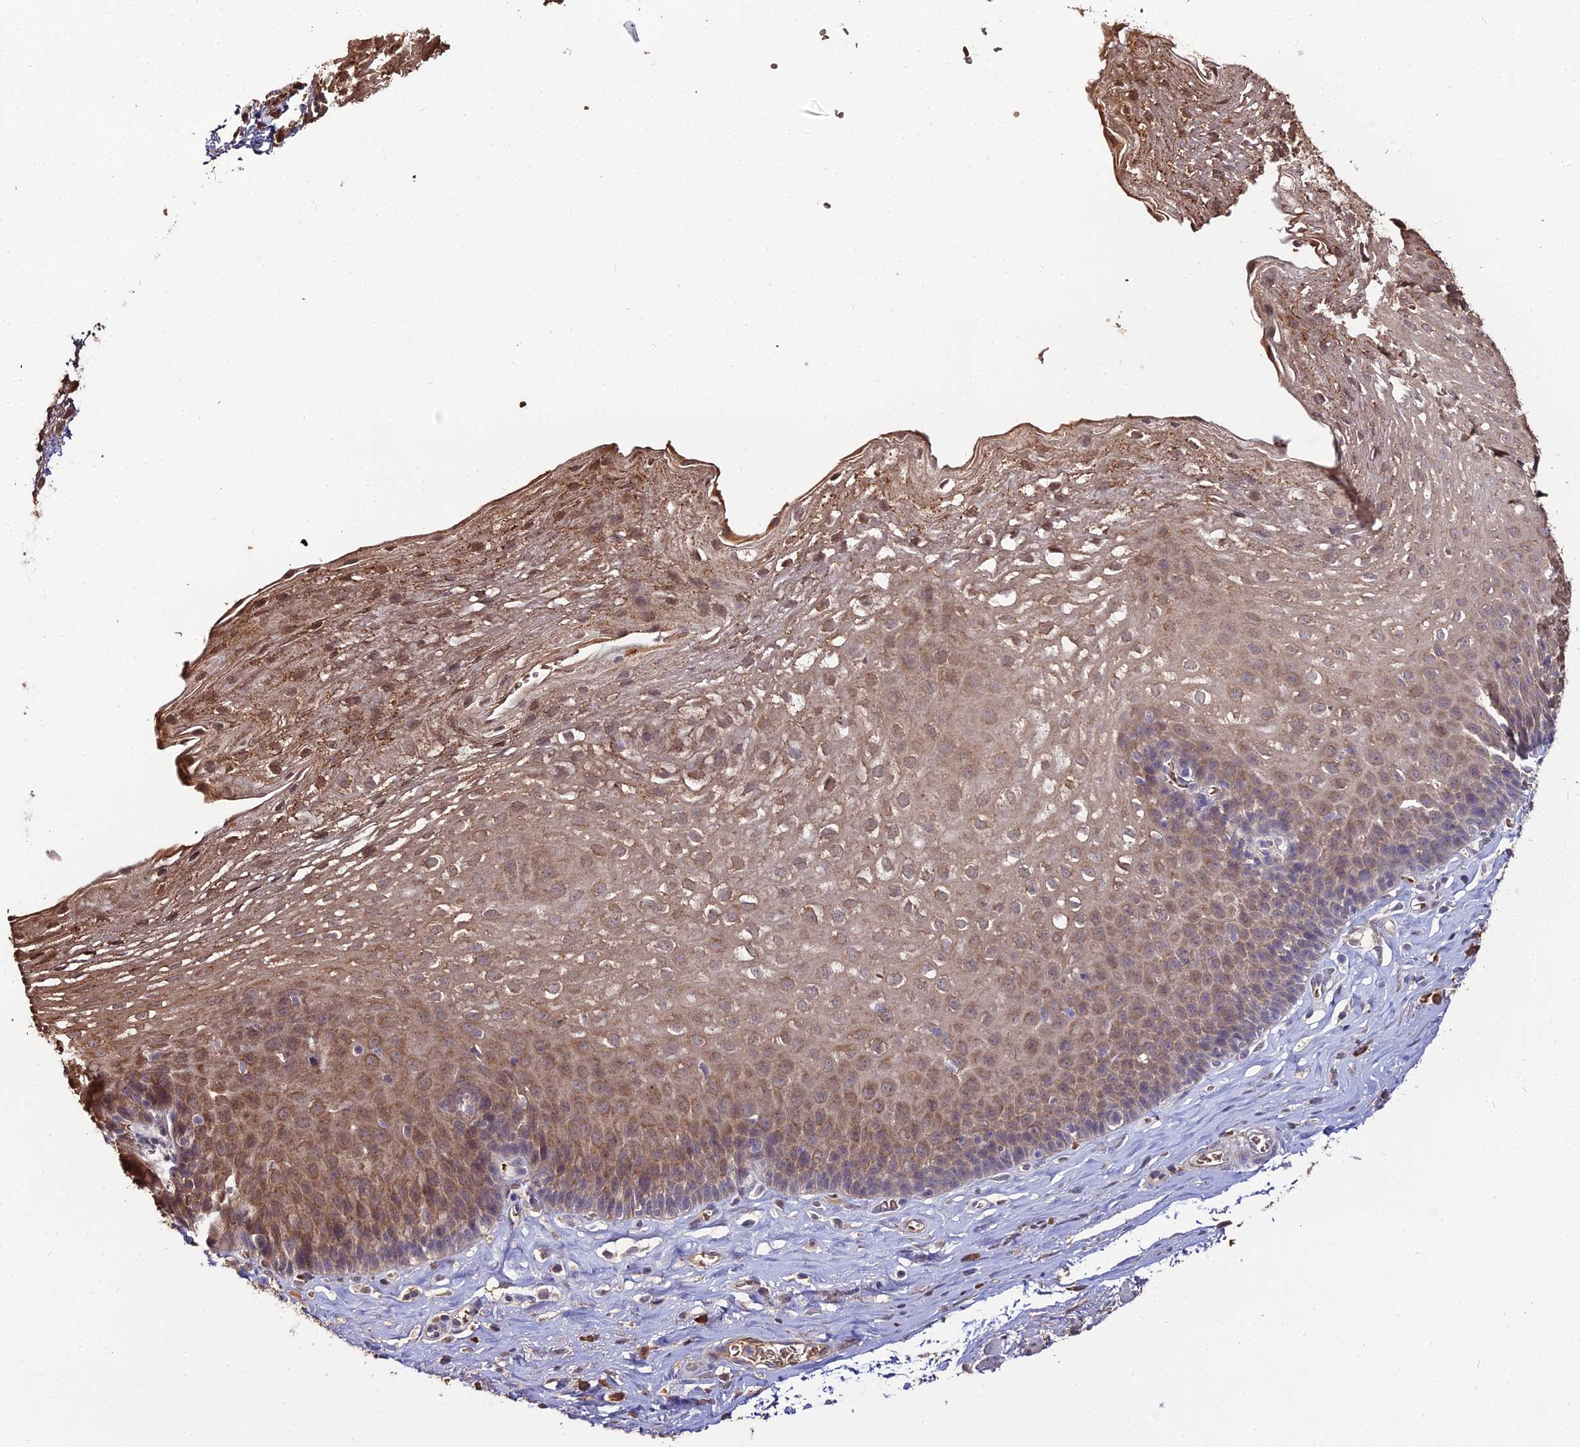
{"staining": {"intensity": "moderate", "quantity": ">75%", "location": "cytoplasmic/membranous,nuclear"}, "tissue": "esophagus", "cell_type": "Squamous epithelial cells", "image_type": "normal", "snomed": [{"axis": "morphology", "description": "Normal tissue, NOS"}, {"axis": "topography", "description": "Esophagus"}], "caption": "Squamous epithelial cells display medium levels of moderate cytoplasmic/membranous,nuclear staining in about >75% of cells in benign esophagus. The protein is shown in brown color, while the nuclei are stained blue.", "gene": "ZDBF2", "patient": {"sex": "female", "age": 66}}